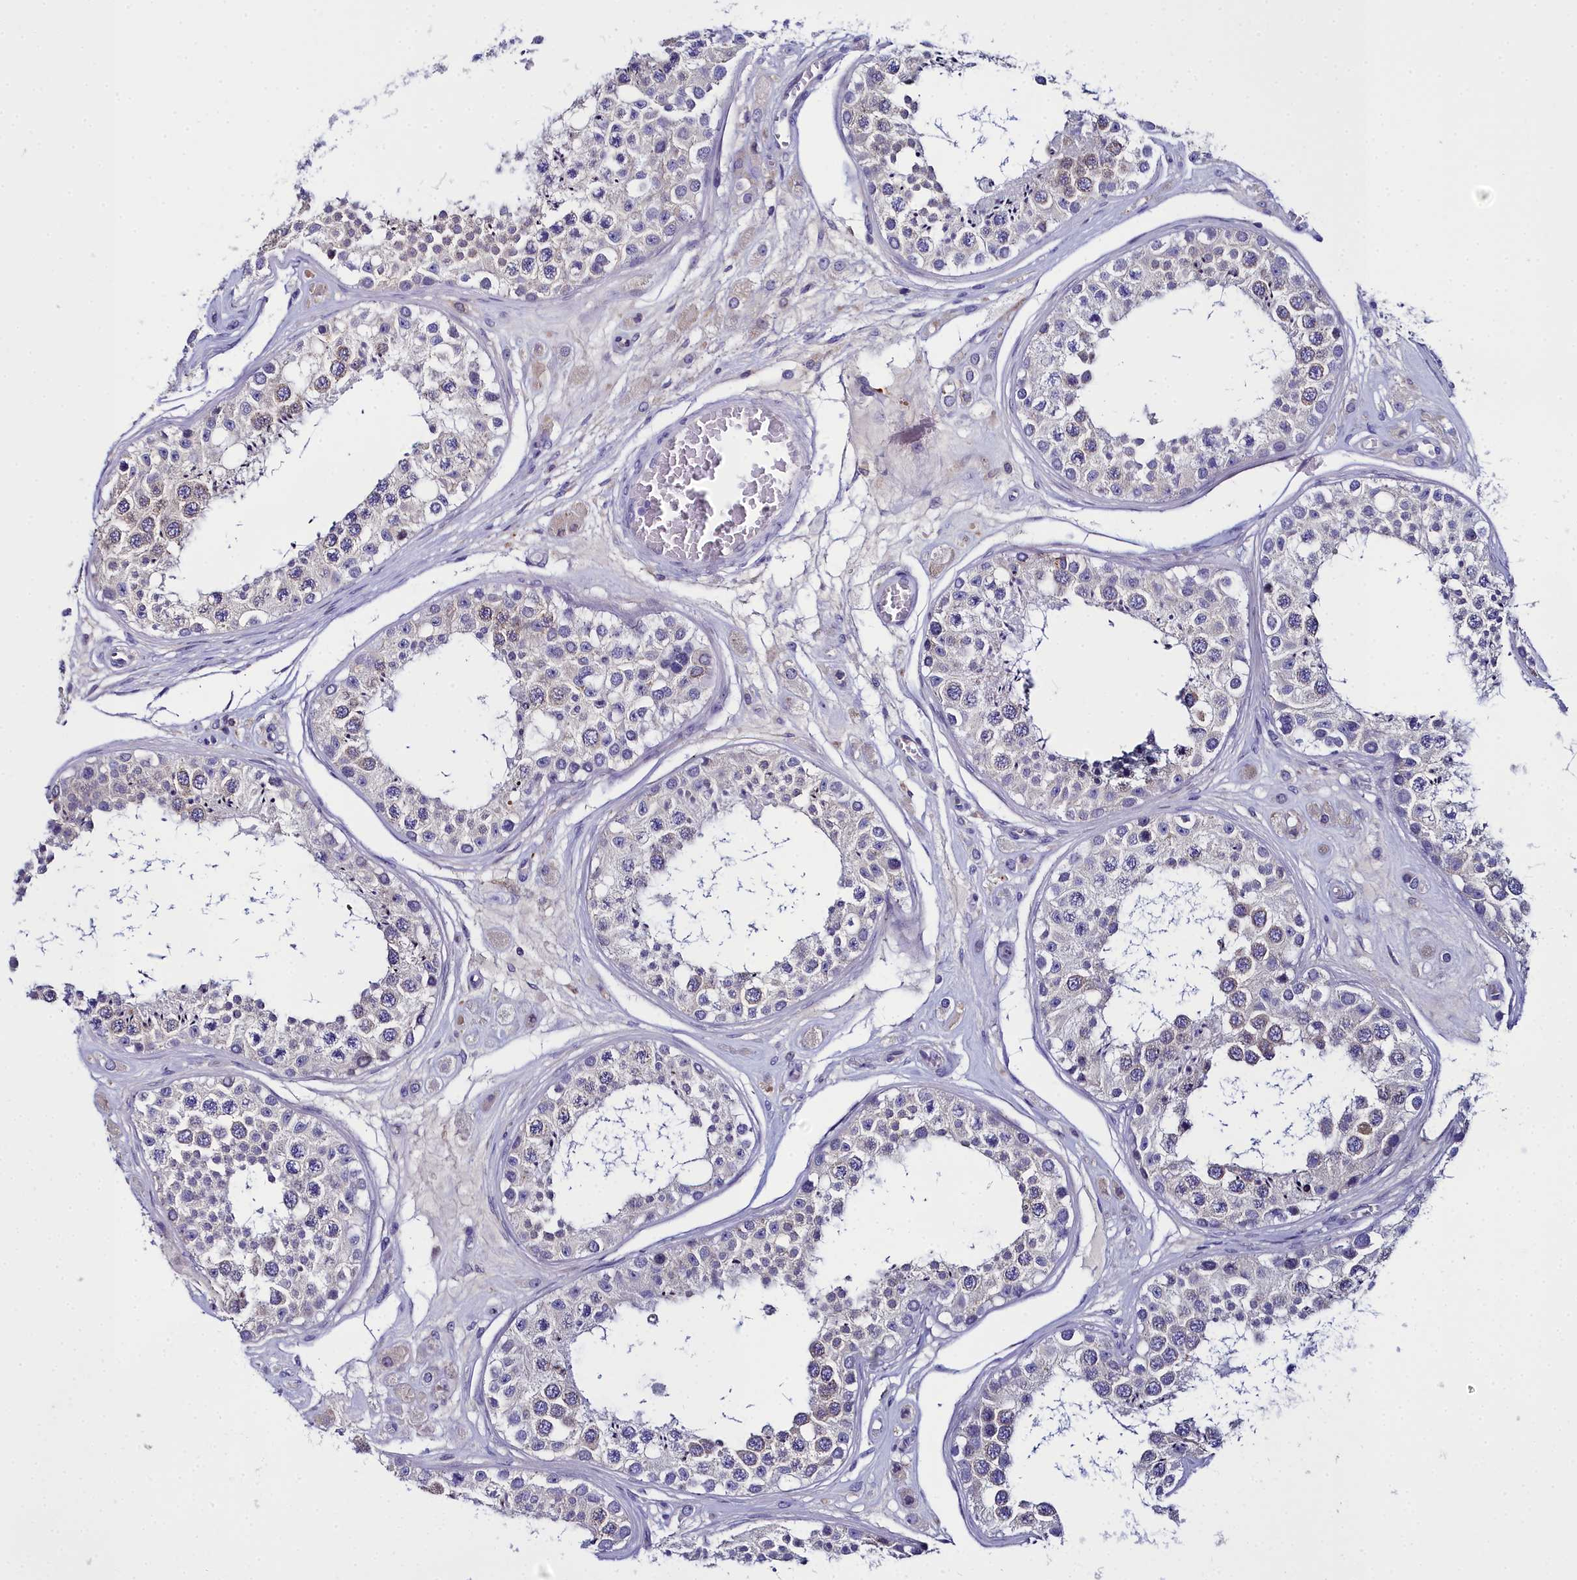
{"staining": {"intensity": "weak", "quantity": "<25%", "location": "cytoplasmic/membranous"}, "tissue": "testis", "cell_type": "Cells in seminiferous ducts", "image_type": "normal", "snomed": [{"axis": "morphology", "description": "Normal tissue, NOS"}, {"axis": "topography", "description": "Testis"}], "caption": "An immunohistochemistry photomicrograph of normal testis is shown. There is no staining in cells in seminiferous ducts of testis. The staining was performed using DAB (3,3'-diaminobenzidine) to visualize the protein expression in brown, while the nuclei were stained in blue with hematoxylin (Magnification: 20x).", "gene": "ELAPOR2", "patient": {"sex": "male", "age": 25}}